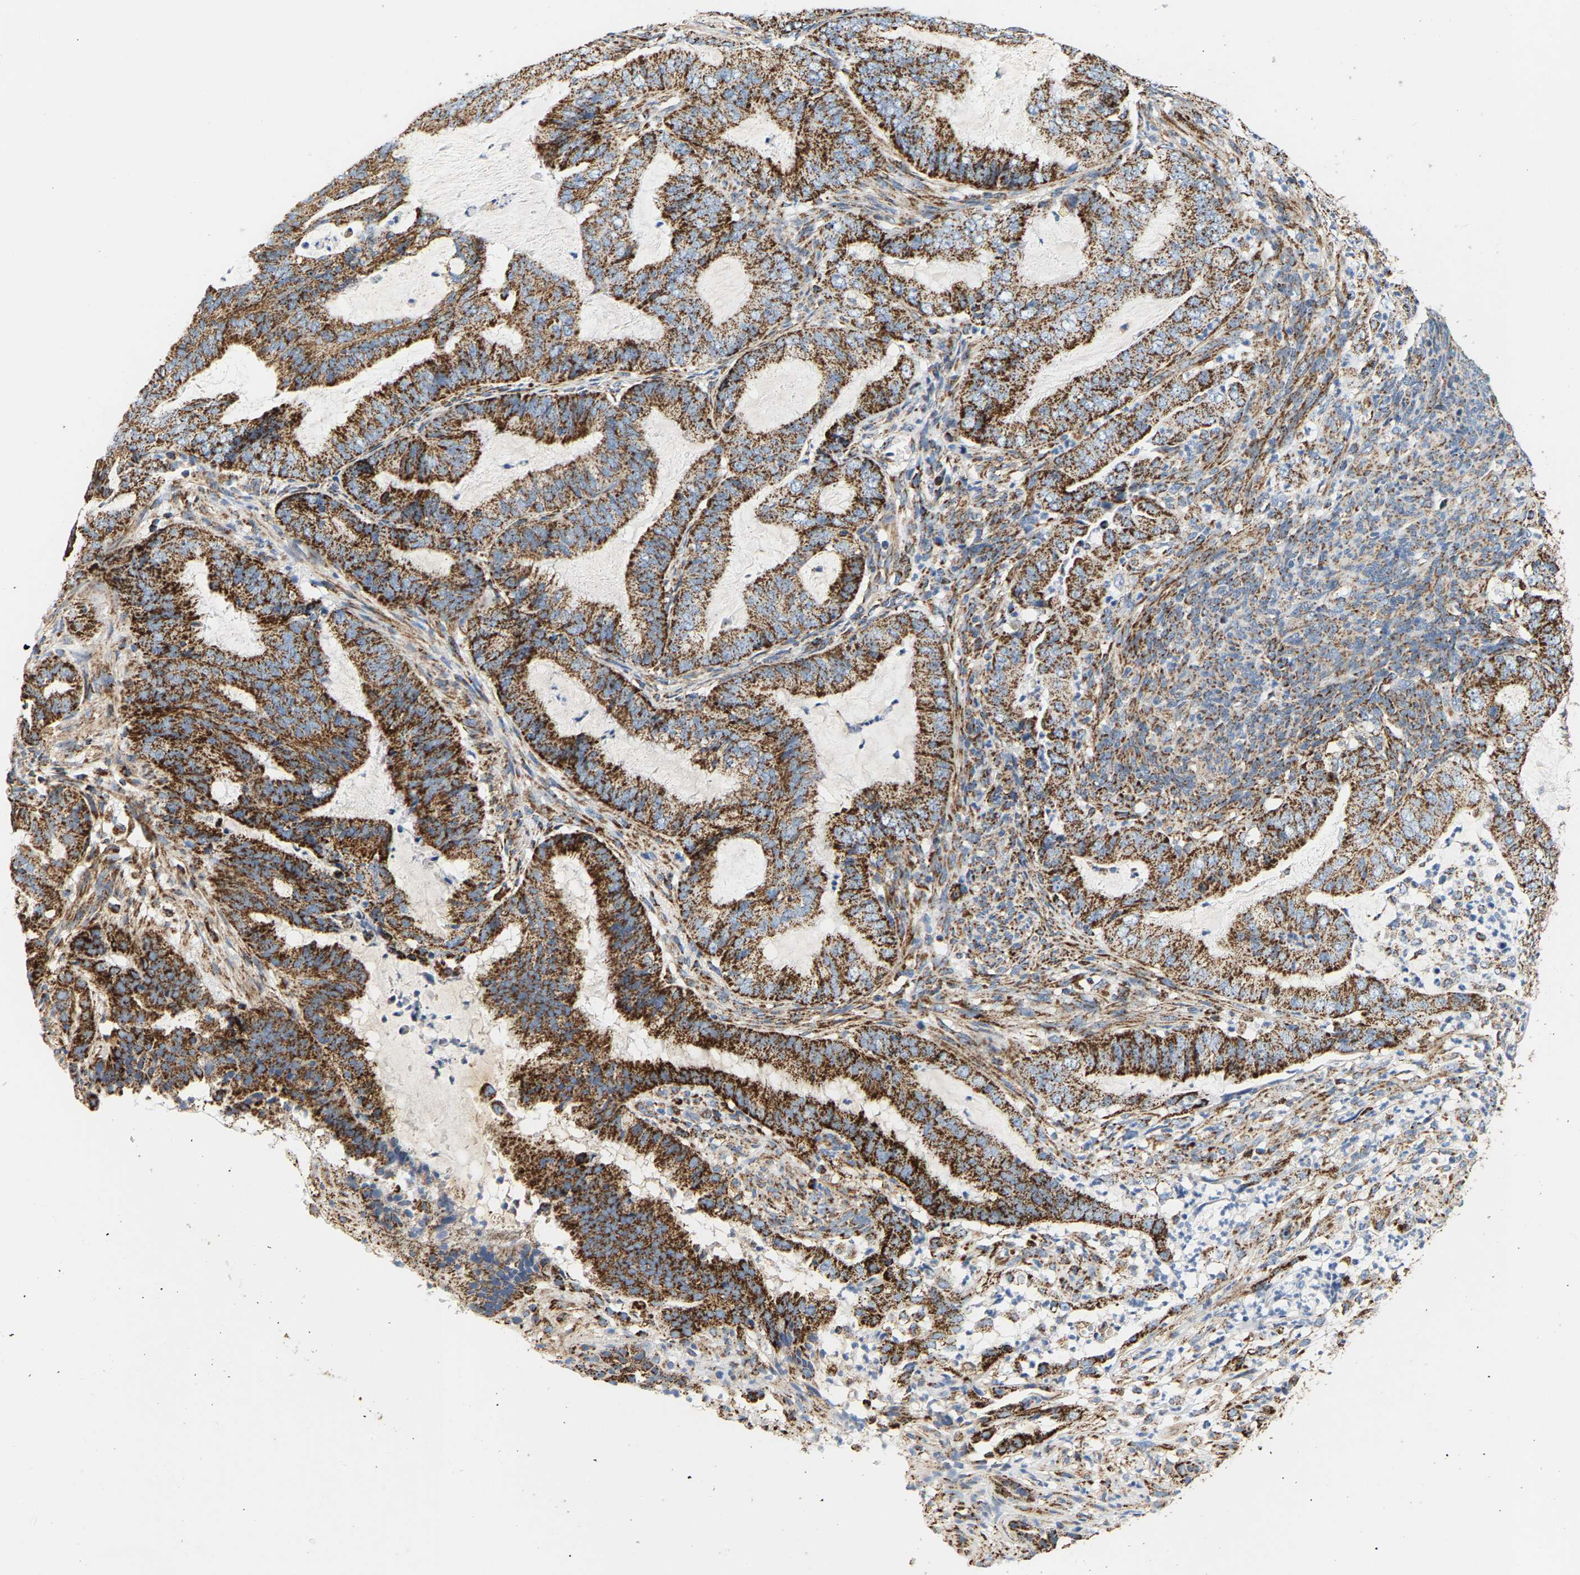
{"staining": {"intensity": "strong", "quantity": ">75%", "location": "cytoplasmic/membranous"}, "tissue": "endometrial cancer", "cell_type": "Tumor cells", "image_type": "cancer", "snomed": [{"axis": "morphology", "description": "Adenocarcinoma, NOS"}, {"axis": "topography", "description": "Endometrium"}], "caption": "Human endometrial cancer (adenocarcinoma) stained with a brown dye displays strong cytoplasmic/membranous positive positivity in approximately >75% of tumor cells.", "gene": "SHMT2", "patient": {"sex": "female", "age": 51}}